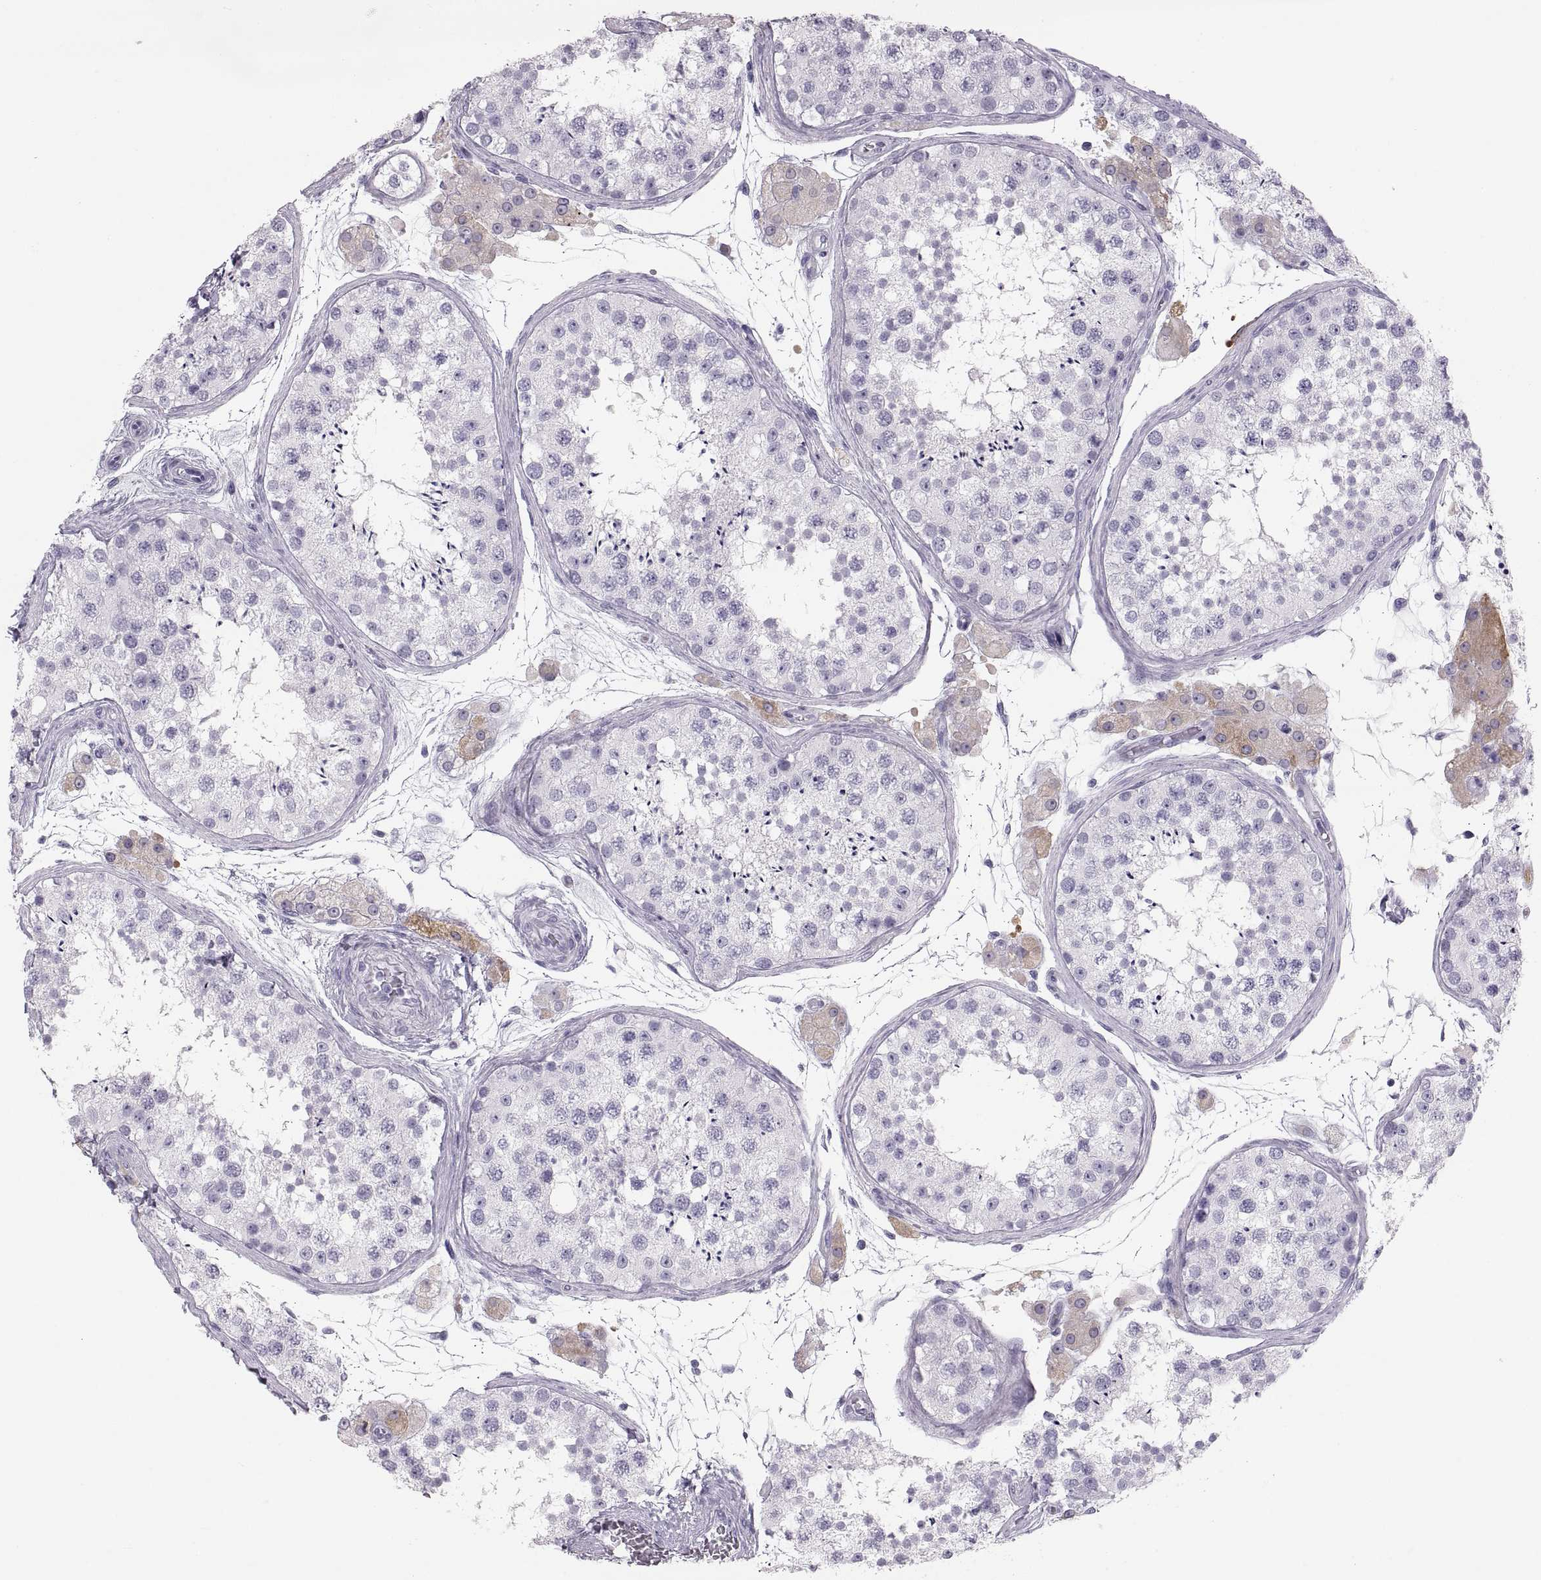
{"staining": {"intensity": "negative", "quantity": "none", "location": "none"}, "tissue": "testis", "cell_type": "Cells in seminiferous ducts", "image_type": "normal", "snomed": [{"axis": "morphology", "description": "Normal tissue, NOS"}, {"axis": "topography", "description": "Testis"}], "caption": "IHC photomicrograph of benign human testis stained for a protein (brown), which reveals no positivity in cells in seminiferous ducts.", "gene": "MILR1", "patient": {"sex": "male", "age": 41}}